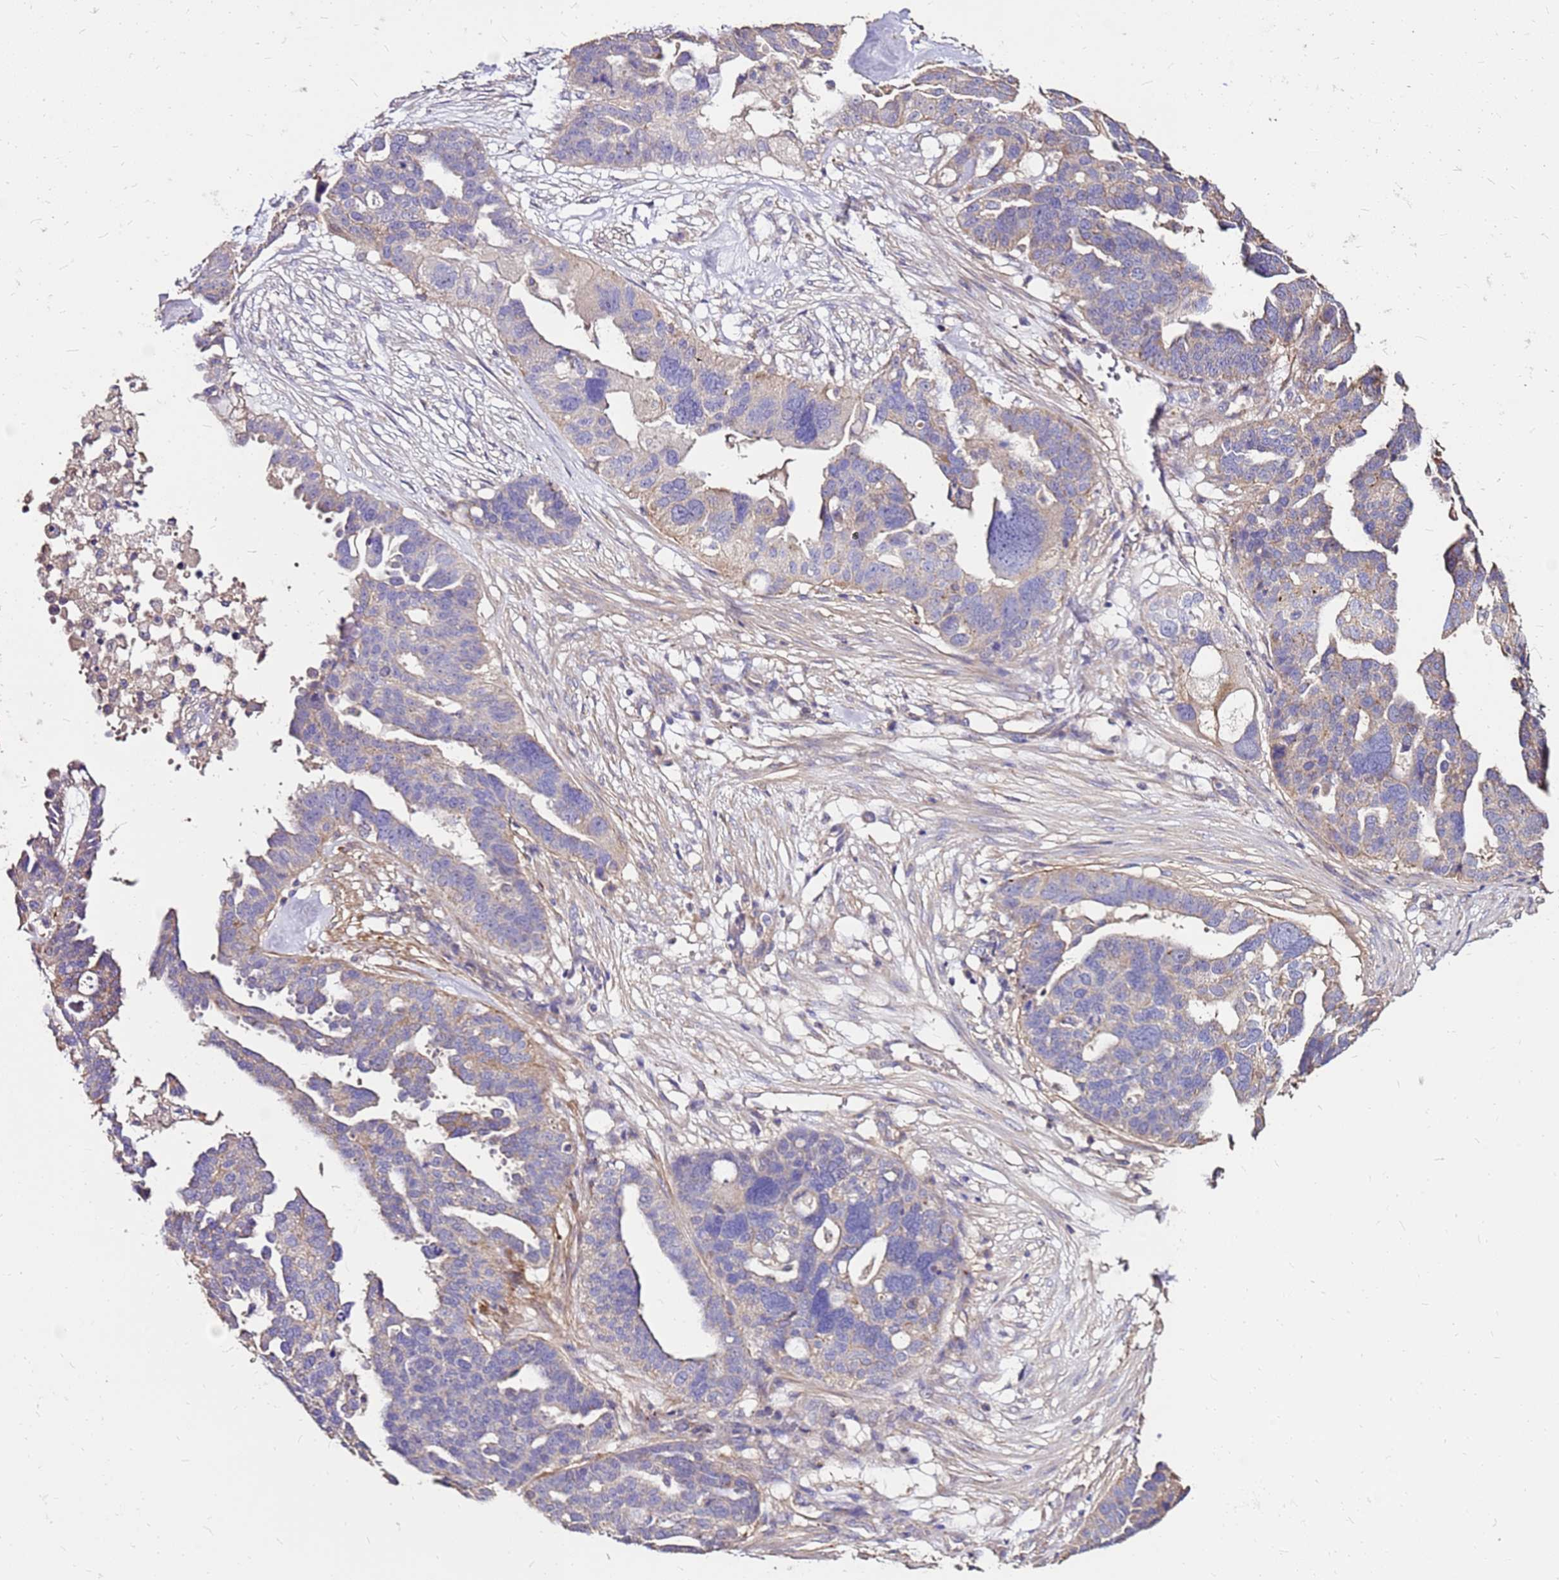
{"staining": {"intensity": "weak", "quantity": "<25%", "location": "cytoplasmic/membranous"}, "tissue": "ovarian cancer", "cell_type": "Tumor cells", "image_type": "cancer", "snomed": [{"axis": "morphology", "description": "Cystadenocarcinoma, serous, NOS"}, {"axis": "topography", "description": "Ovary"}], "caption": "IHC micrograph of human ovarian cancer stained for a protein (brown), which shows no positivity in tumor cells. The staining is performed using DAB brown chromogen with nuclei counter-stained in using hematoxylin.", "gene": "EXD3", "patient": {"sex": "female", "age": 59}}